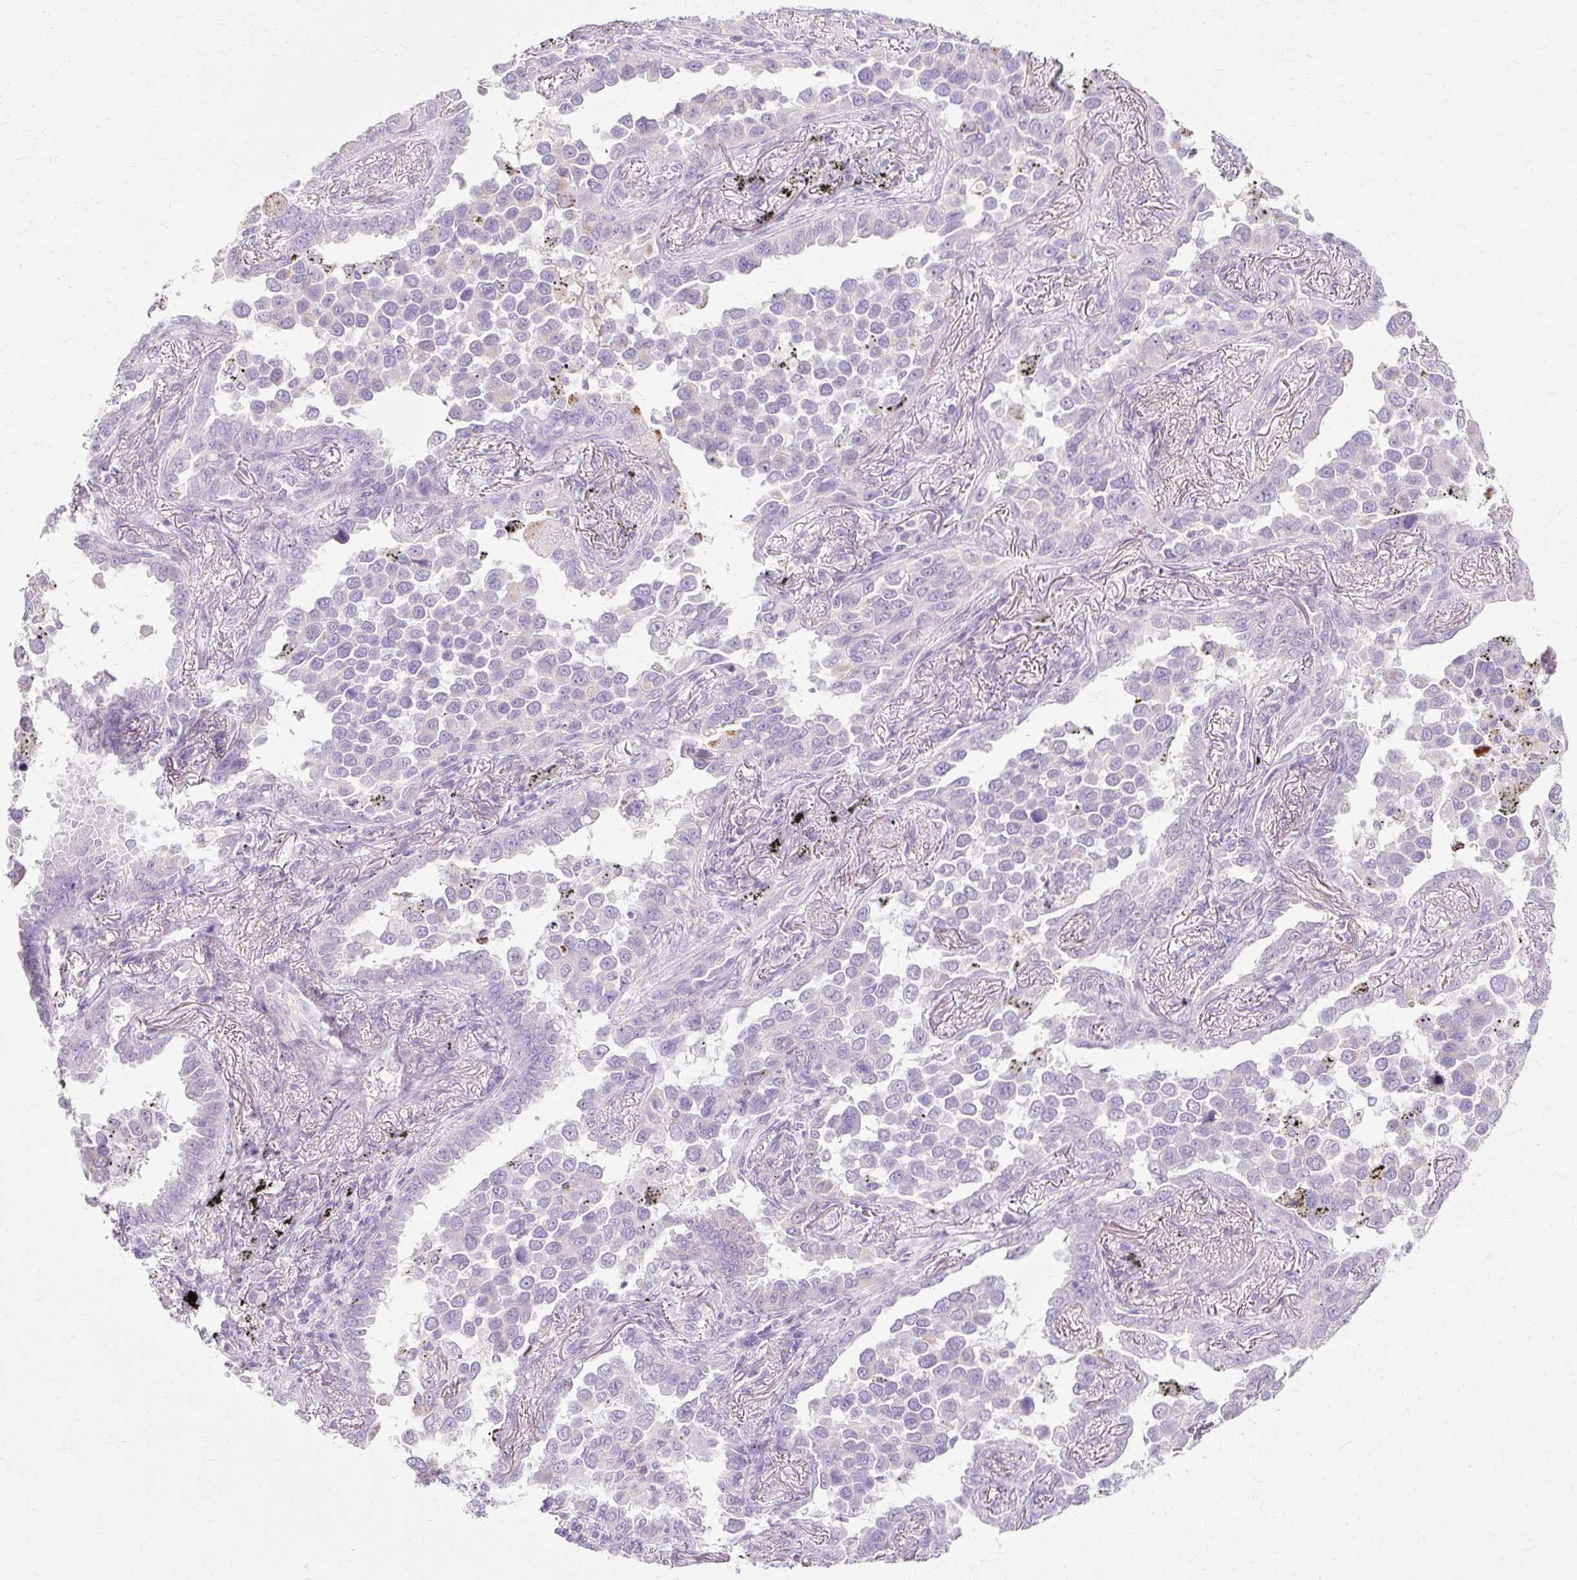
{"staining": {"intensity": "negative", "quantity": "none", "location": "none"}, "tissue": "lung cancer", "cell_type": "Tumor cells", "image_type": "cancer", "snomed": [{"axis": "morphology", "description": "Adenocarcinoma, NOS"}, {"axis": "topography", "description": "Lung"}], "caption": "This is a micrograph of IHC staining of lung adenocarcinoma, which shows no positivity in tumor cells. The staining was performed using DAB (3,3'-diaminobenzidine) to visualize the protein expression in brown, while the nuclei were stained in blue with hematoxylin (Magnification: 20x).", "gene": "HSD11B1", "patient": {"sex": "male", "age": 67}}